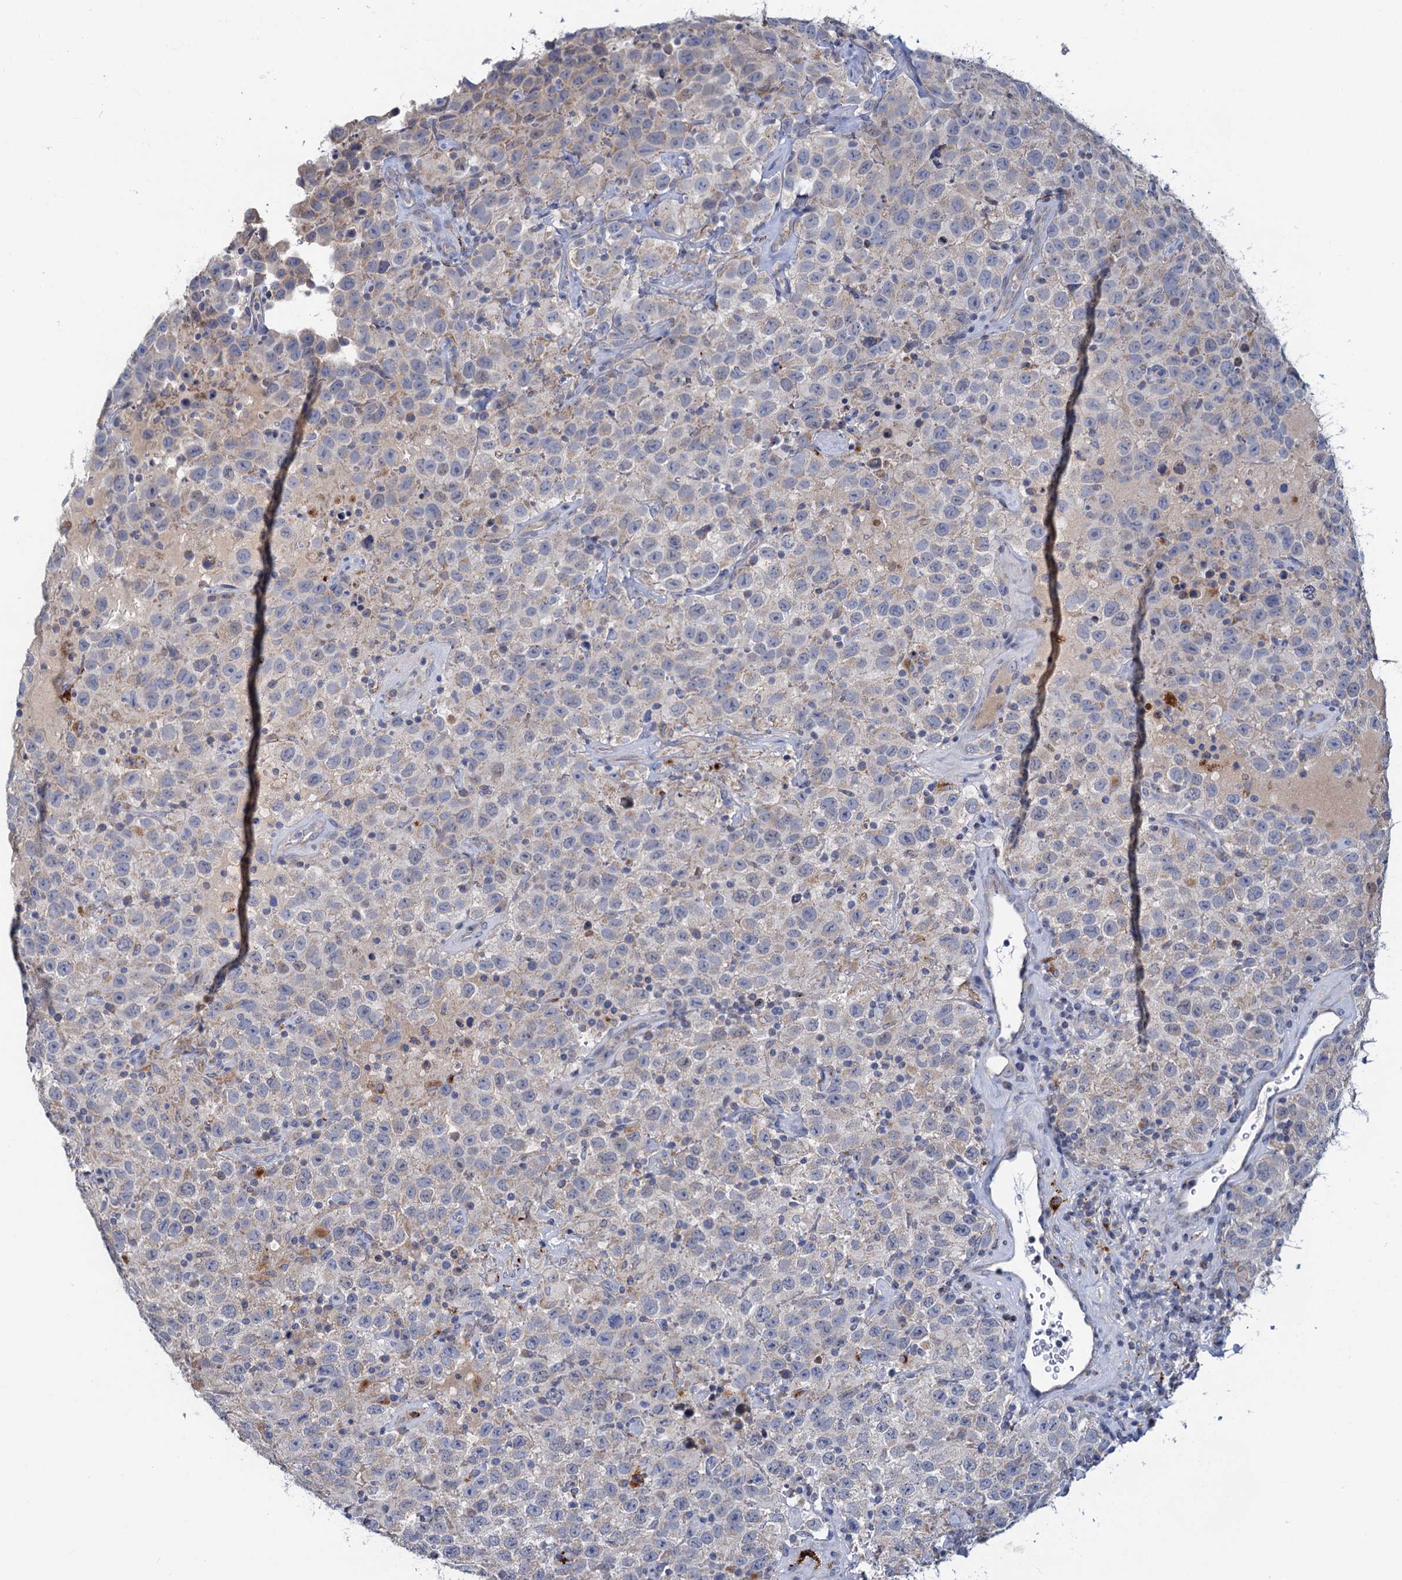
{"staining": {"intensity": "negative", "quantity": "none", "location": "none"}, "tissue": "testis cancer", "cell_type": "Tumor cells", "image_type": "cancer", "snomed": [{"axis": "morphology", "description": "Seminoma, NOS"}, {"axis": "topography", "description": "Testis"}], "caption": "Immunohistochemical staining of testis cancer (seminoma) exhibits no significant staining in tumor cells.", "gene": "ANKS3", "patient": {"sex": "male", "age": 41}}